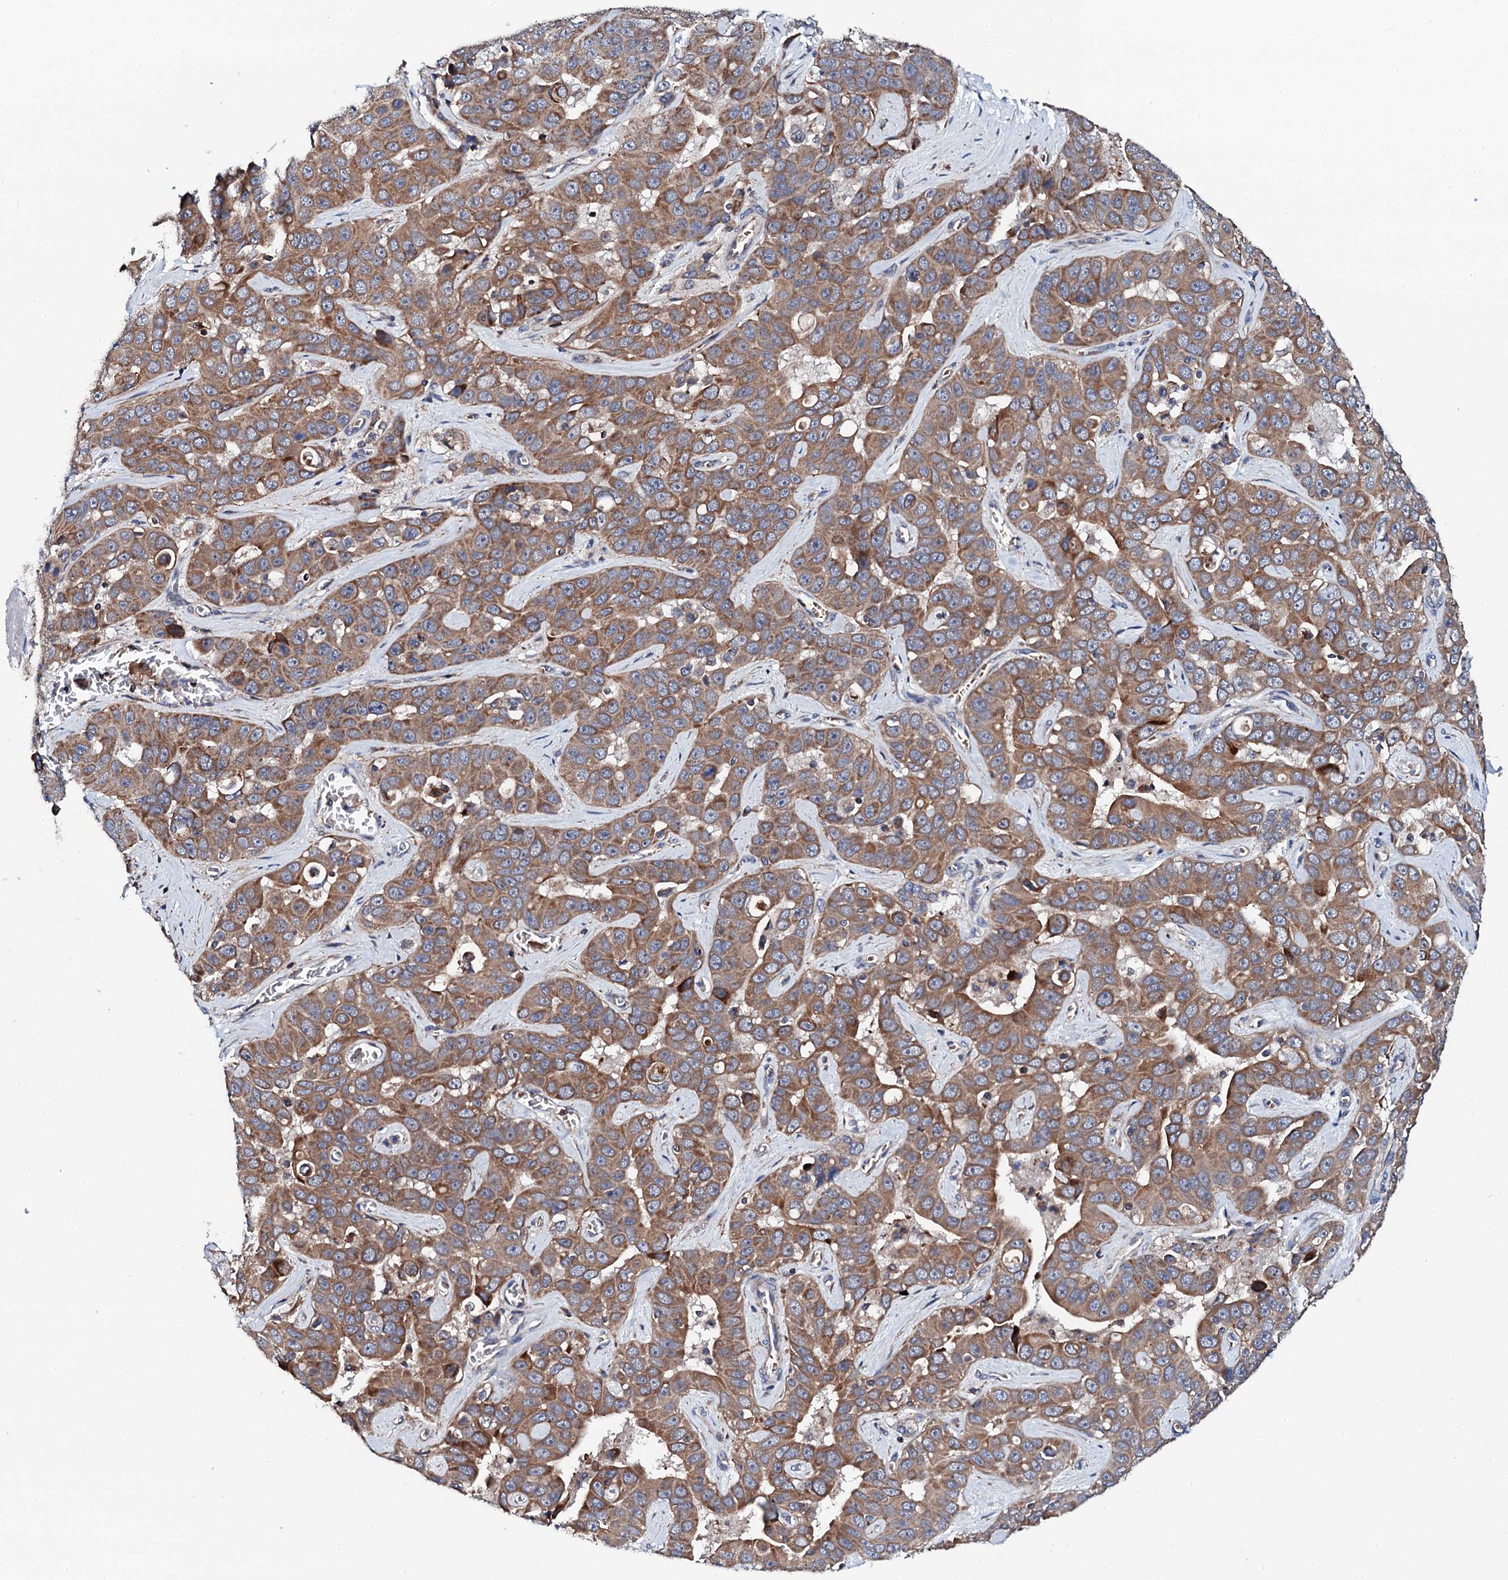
{"staining": {"intensity": "moderate", "quantity": ">75%", "location": "cytoplasmic/membranous"}, "tissue": "liver cancer", "cell_type": "Tumor cells", "image_type": "cancer", "snomed": [{"axis": "morphology", "description": "Cholangiocarcinoma"}, {"axis": "topography", "description": "Liver"}], "caption": "Protein expression analysis of human cholangiocarcinoma (liver) reveals moderate cytoplasmic/membranous staining in about >75% of tumor cells.", "gene": "COG4", "patient": {"sex": "female", "age": 52}}